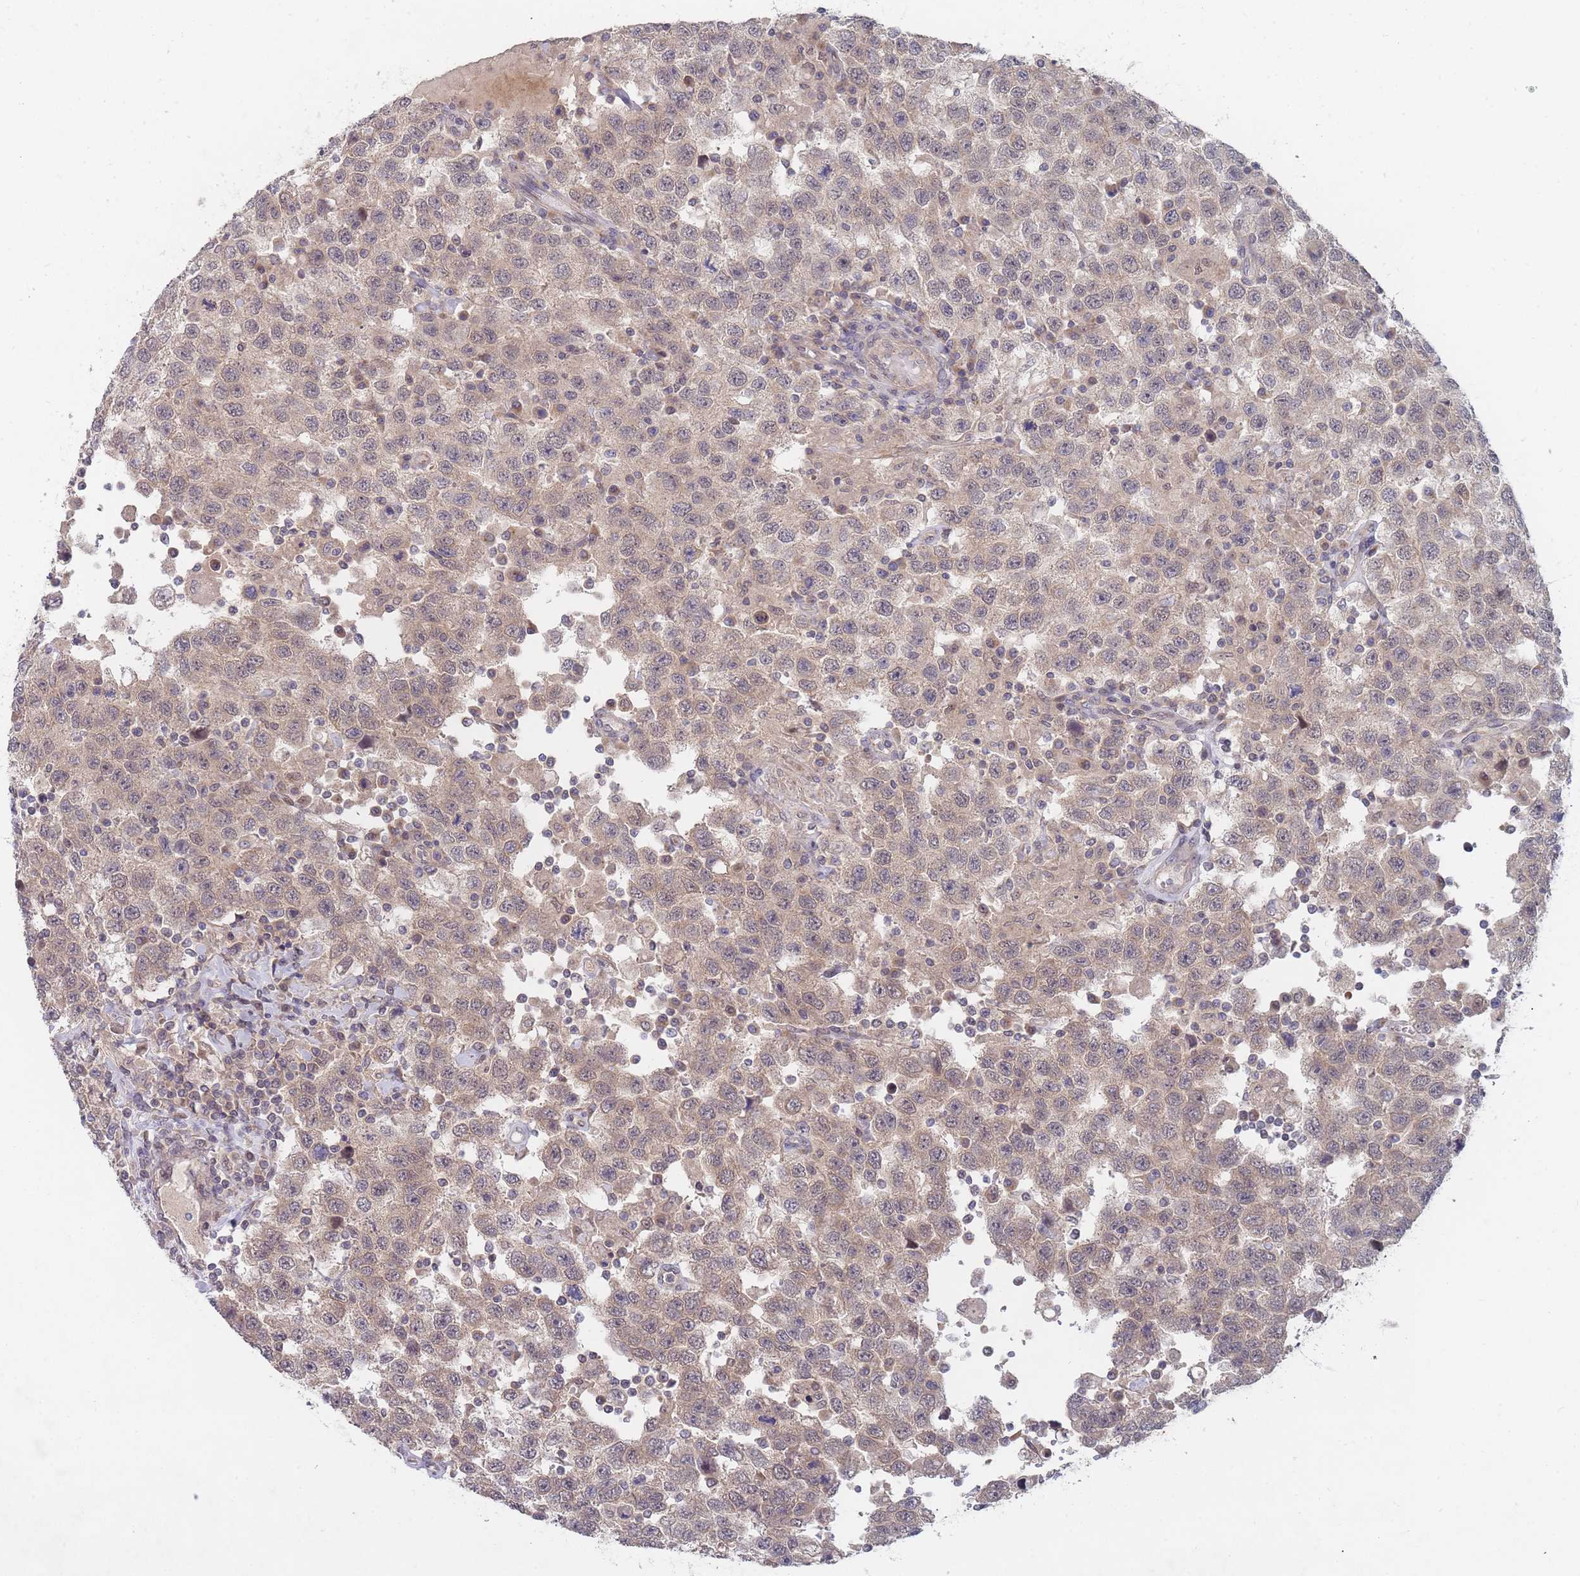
{"staining": {"intensity": "weak", "quantity": ">75%", "location": "cytoplasmic/membranous"}, "tissue": "testis cancer", "cell_type": "Tumor cells", "image_type": "cancer", "snomed": [{"axis": "morphology", "description": "Seminoma, NOS"}, {"axis": "topography", "description": "Testis"}], "caption": "Immunohistochemistry (IHC) image of human testis seminoma stained for a protein (brown), which displays low levels of weak cytoplasmic/membranous expression in about >75% of tumor cells.", "gene": "SLC35F5", "patient": {"sex": "male", "age": 41}}